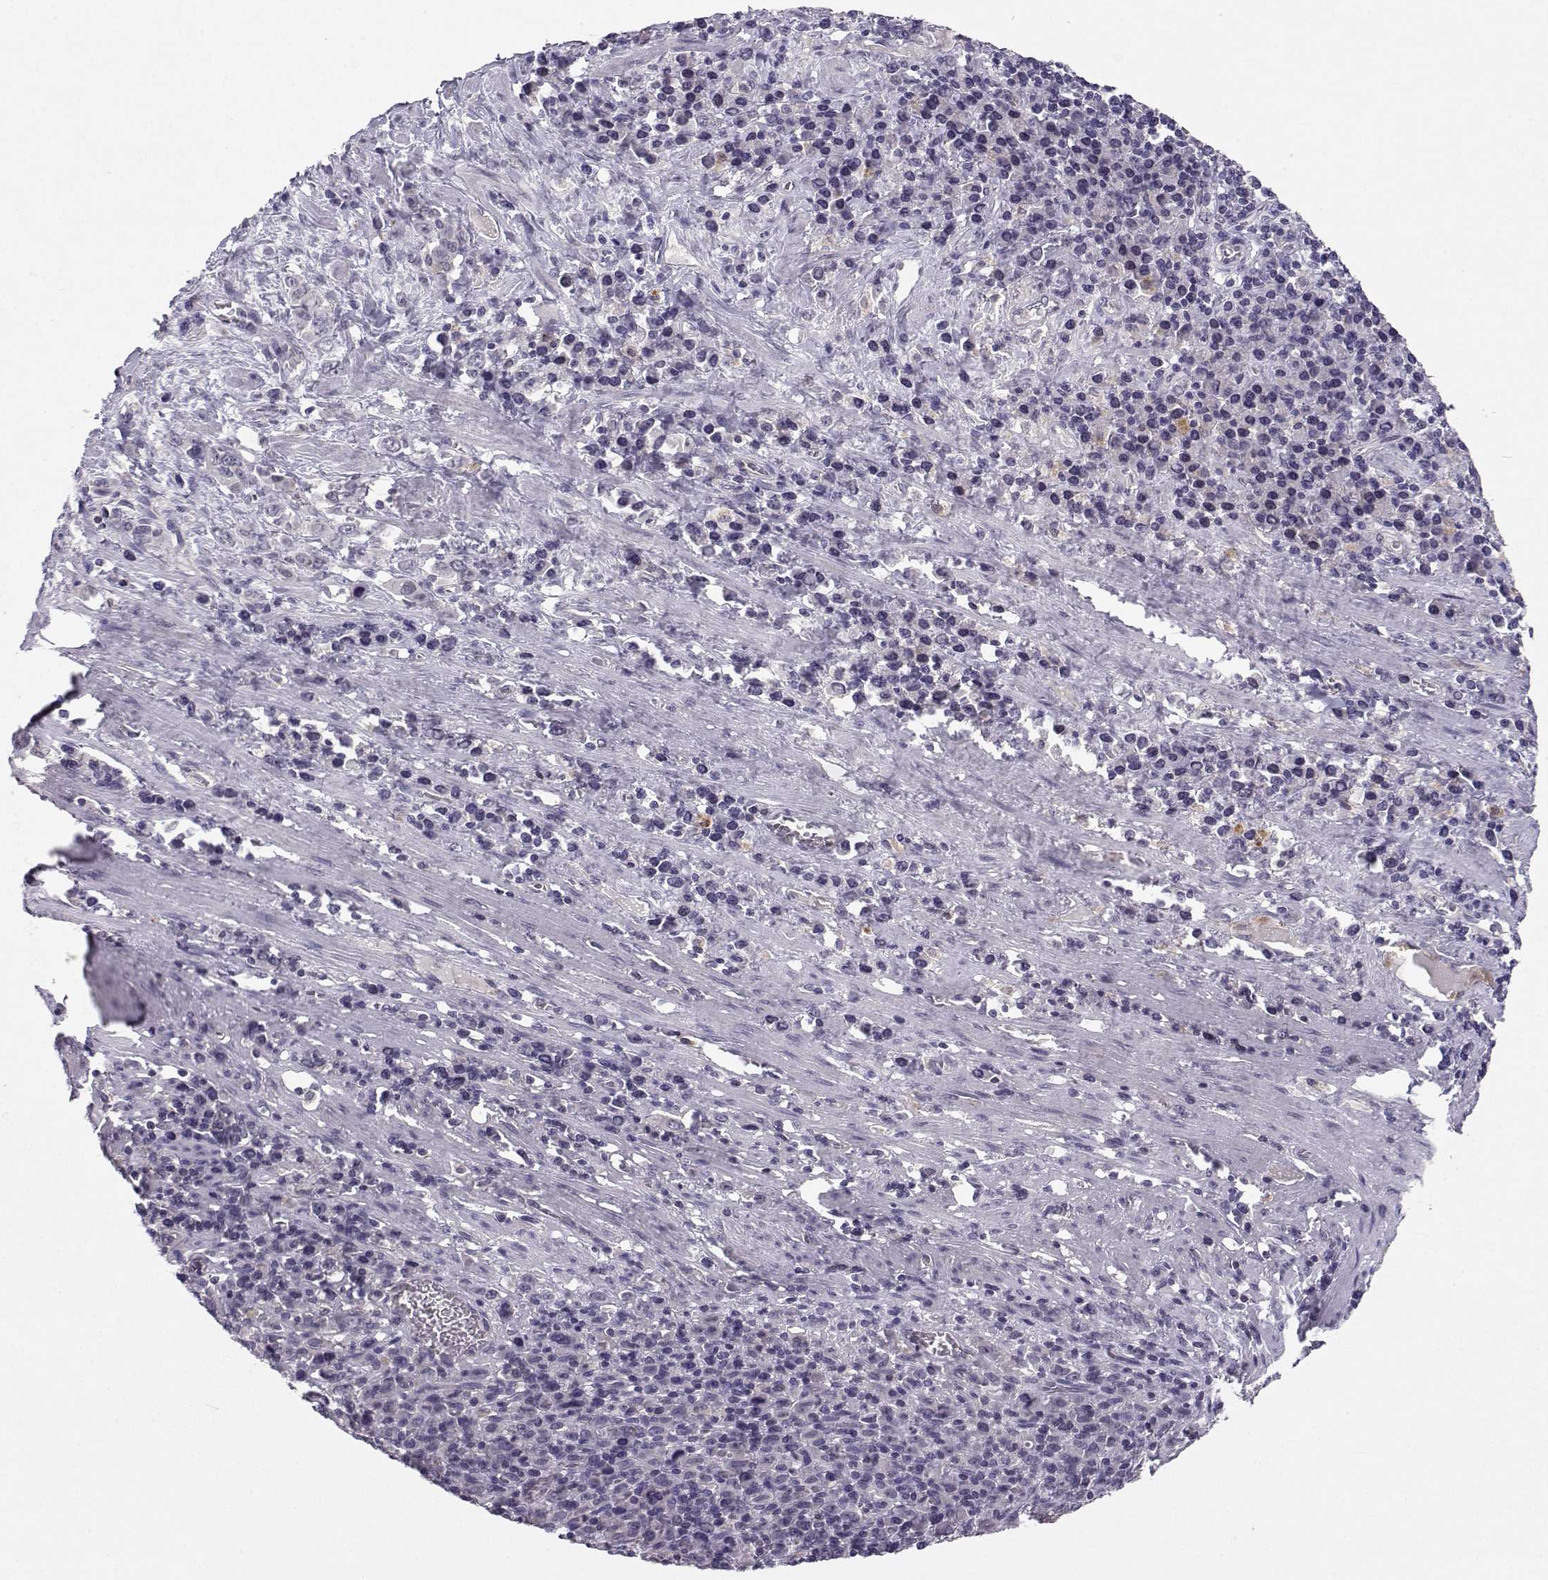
{"staining": {"intensity": "negative", "quantity": "none", "location": "none"}, "tissue": "stomach cancer", "cell_type": "Tumor cells", "image_type": "cancer", "snomed": [{"axis": "morphology", "description": "Adenocarcinoma, NOS"}, {"axis": "topography", "description": "Stomach, upper"}], "caption": "This is an immunohistochemistry (IHC) micrograph of human stomach cancer. There is no expression in tumor cells.", "gene": "MROH7", "patient": {"sex": "male", "age": 75}}